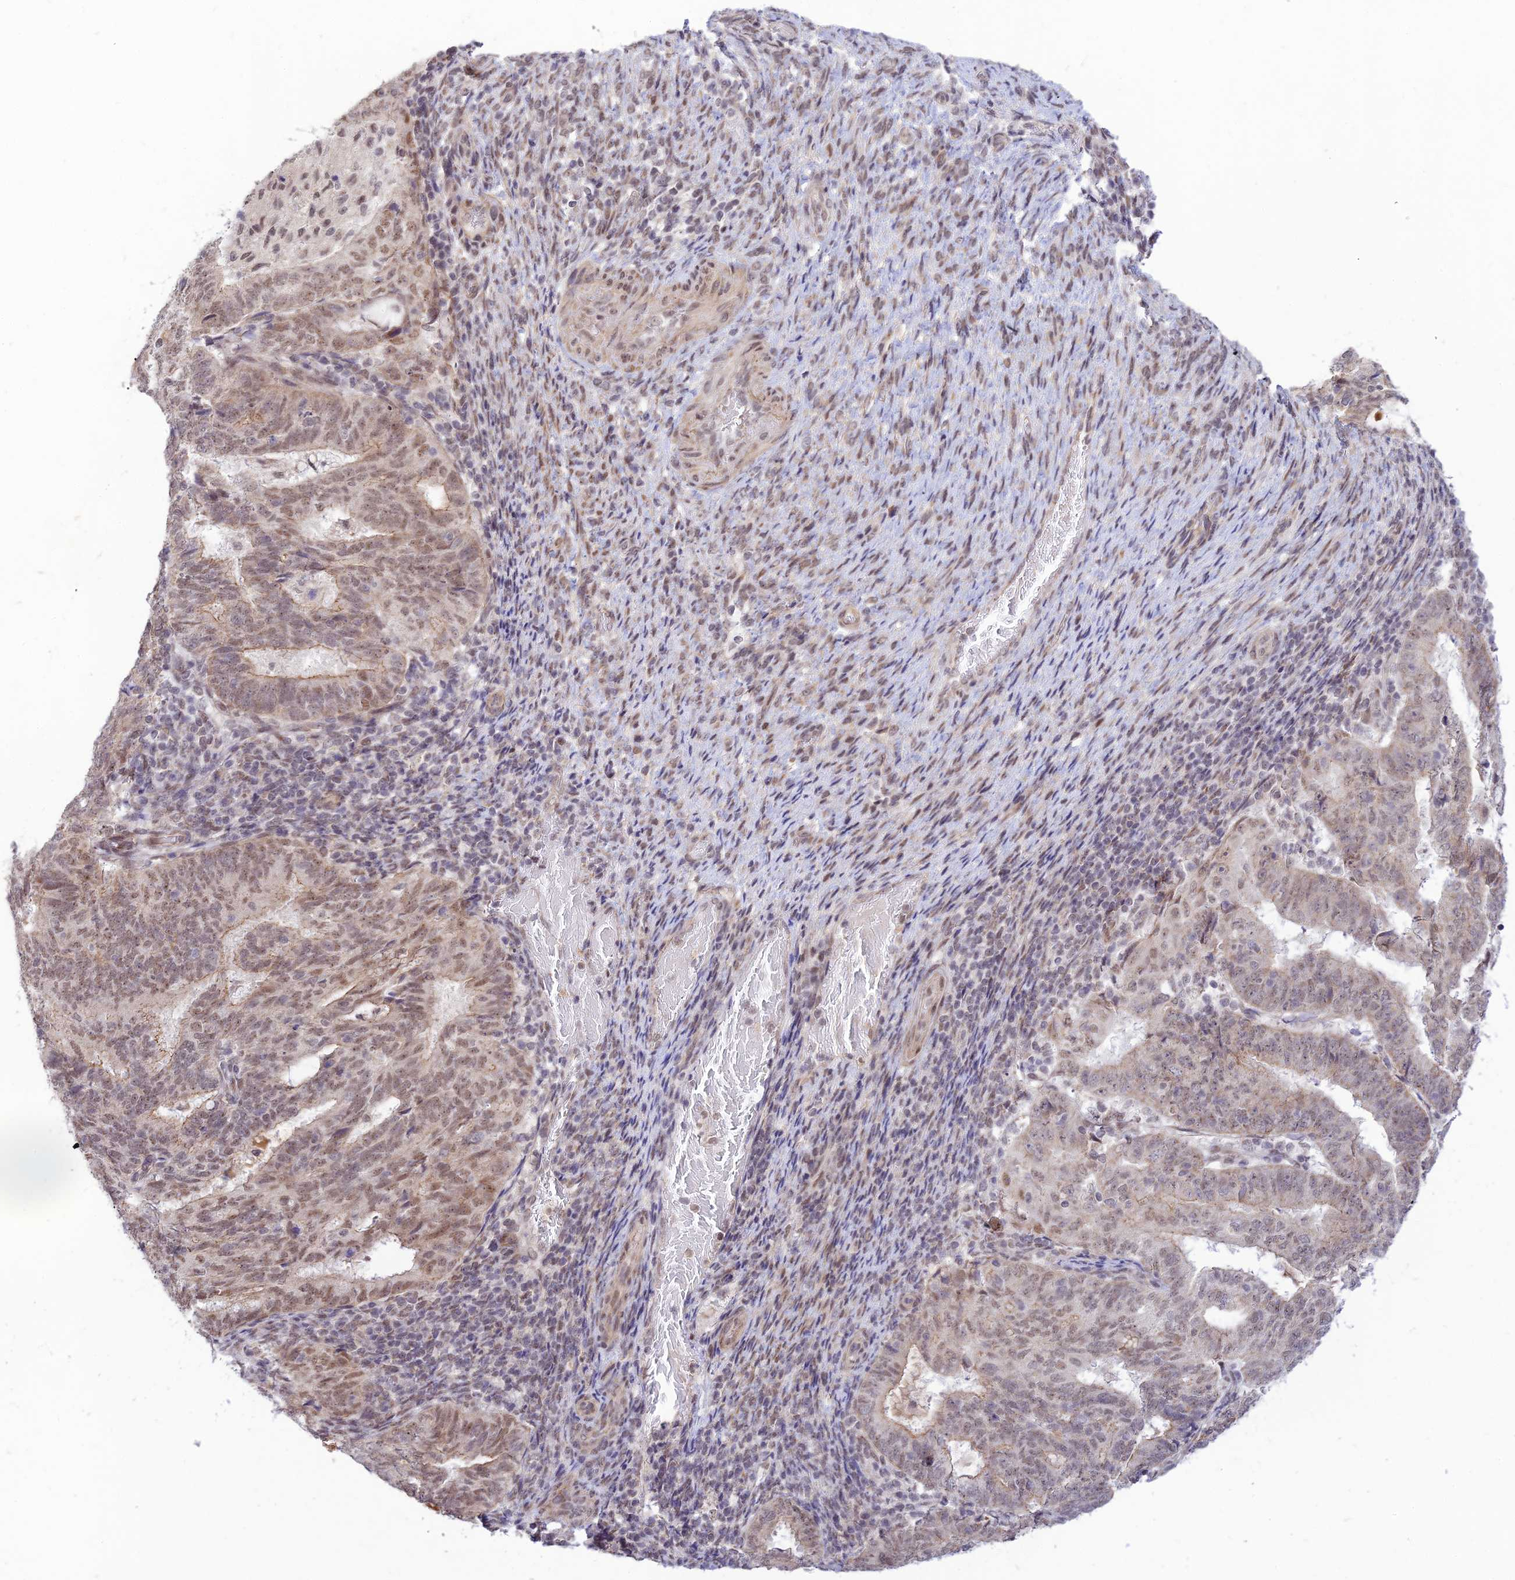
{"staining": {"intensity": "weak", "quantity": "25%-75%", "location": "cytoplasmic/membranous,nuclear"}, "tissue": "endometrial cancer", "cell_type": "Tumor cells", "image_type": "cancer", "snomed": [{"axis": "morphology", "description": "Adenocarcinoma, NOS"}, {"axis": "topography", "description": "Endometrium"}], "caption": "High-magnification brightfield microscopy of endometrial cancer stained with DAB (brown) and counterstained with hematoxylin (blue). tumor cells exhibit weak cytoplasmic/membranous and nuclear positivity is appreciated in about25%-75% of cells. The protein is shown in brown color, while the nuclei are stained blue.", "gene": "MICOS13", "patient": {"sex": "female", "age": 70}}